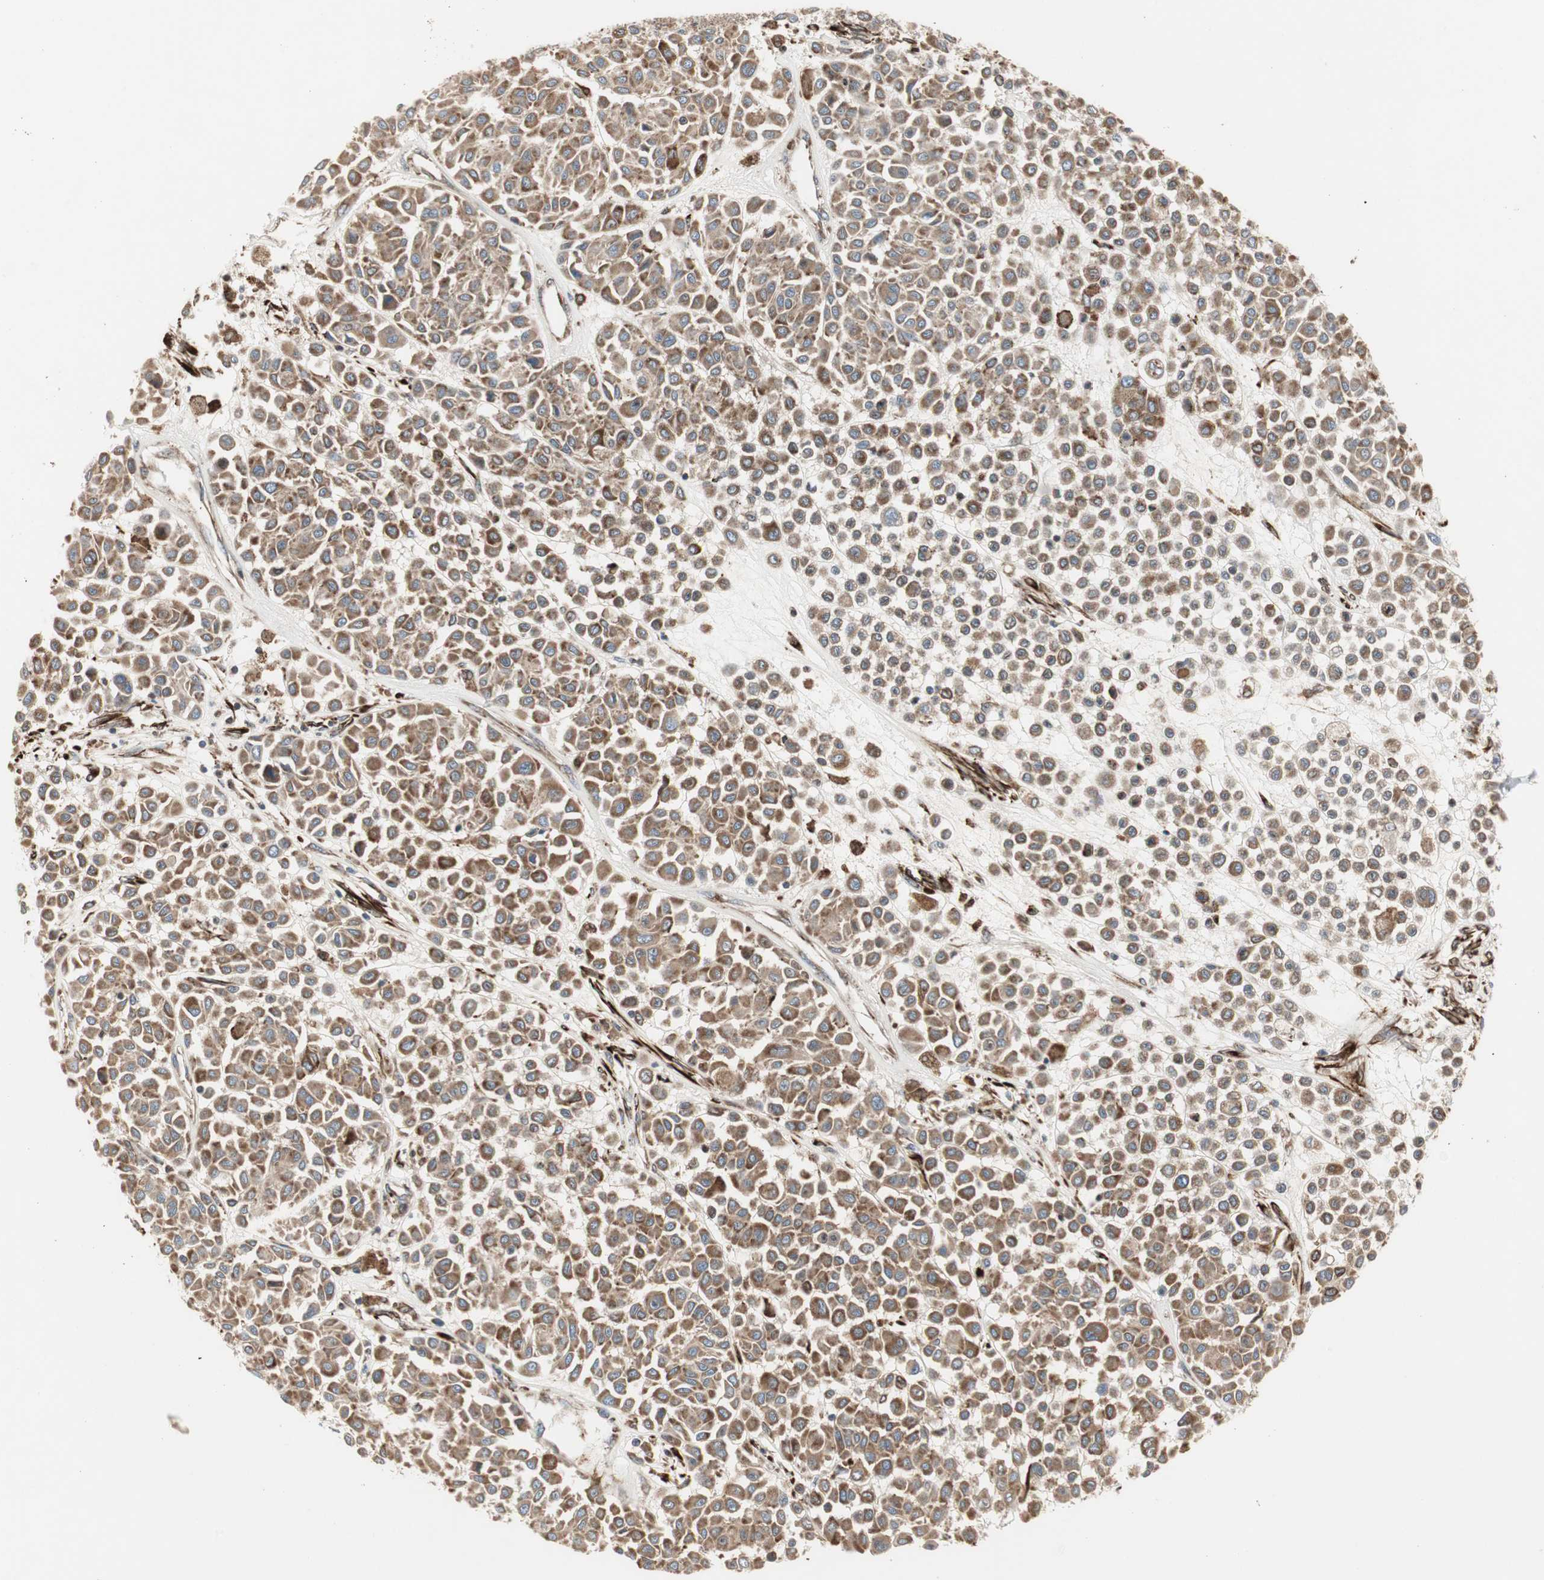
{"staining": {"intensity": "moderate", "quantity": ">75%", "location": "cytoplasmic/membranous"}, "tissue": "melanoma", "cell_type": "Tumor cells", "image_type": "cancer", "snomed": [{"axis": "morphology", "description": "Malignant melanoma, Metastatic site"}, {"axis": "topography", "description": "Soft tissue"}], "caption": "This photomicrograph demonstrates IHC staining of melanoma, with medium moderate cytoplasmic/membranous positivity in approximately >75% of tumor cells.", "gene": "H6PD", "patient": {"sex": "male", "age": 41}}